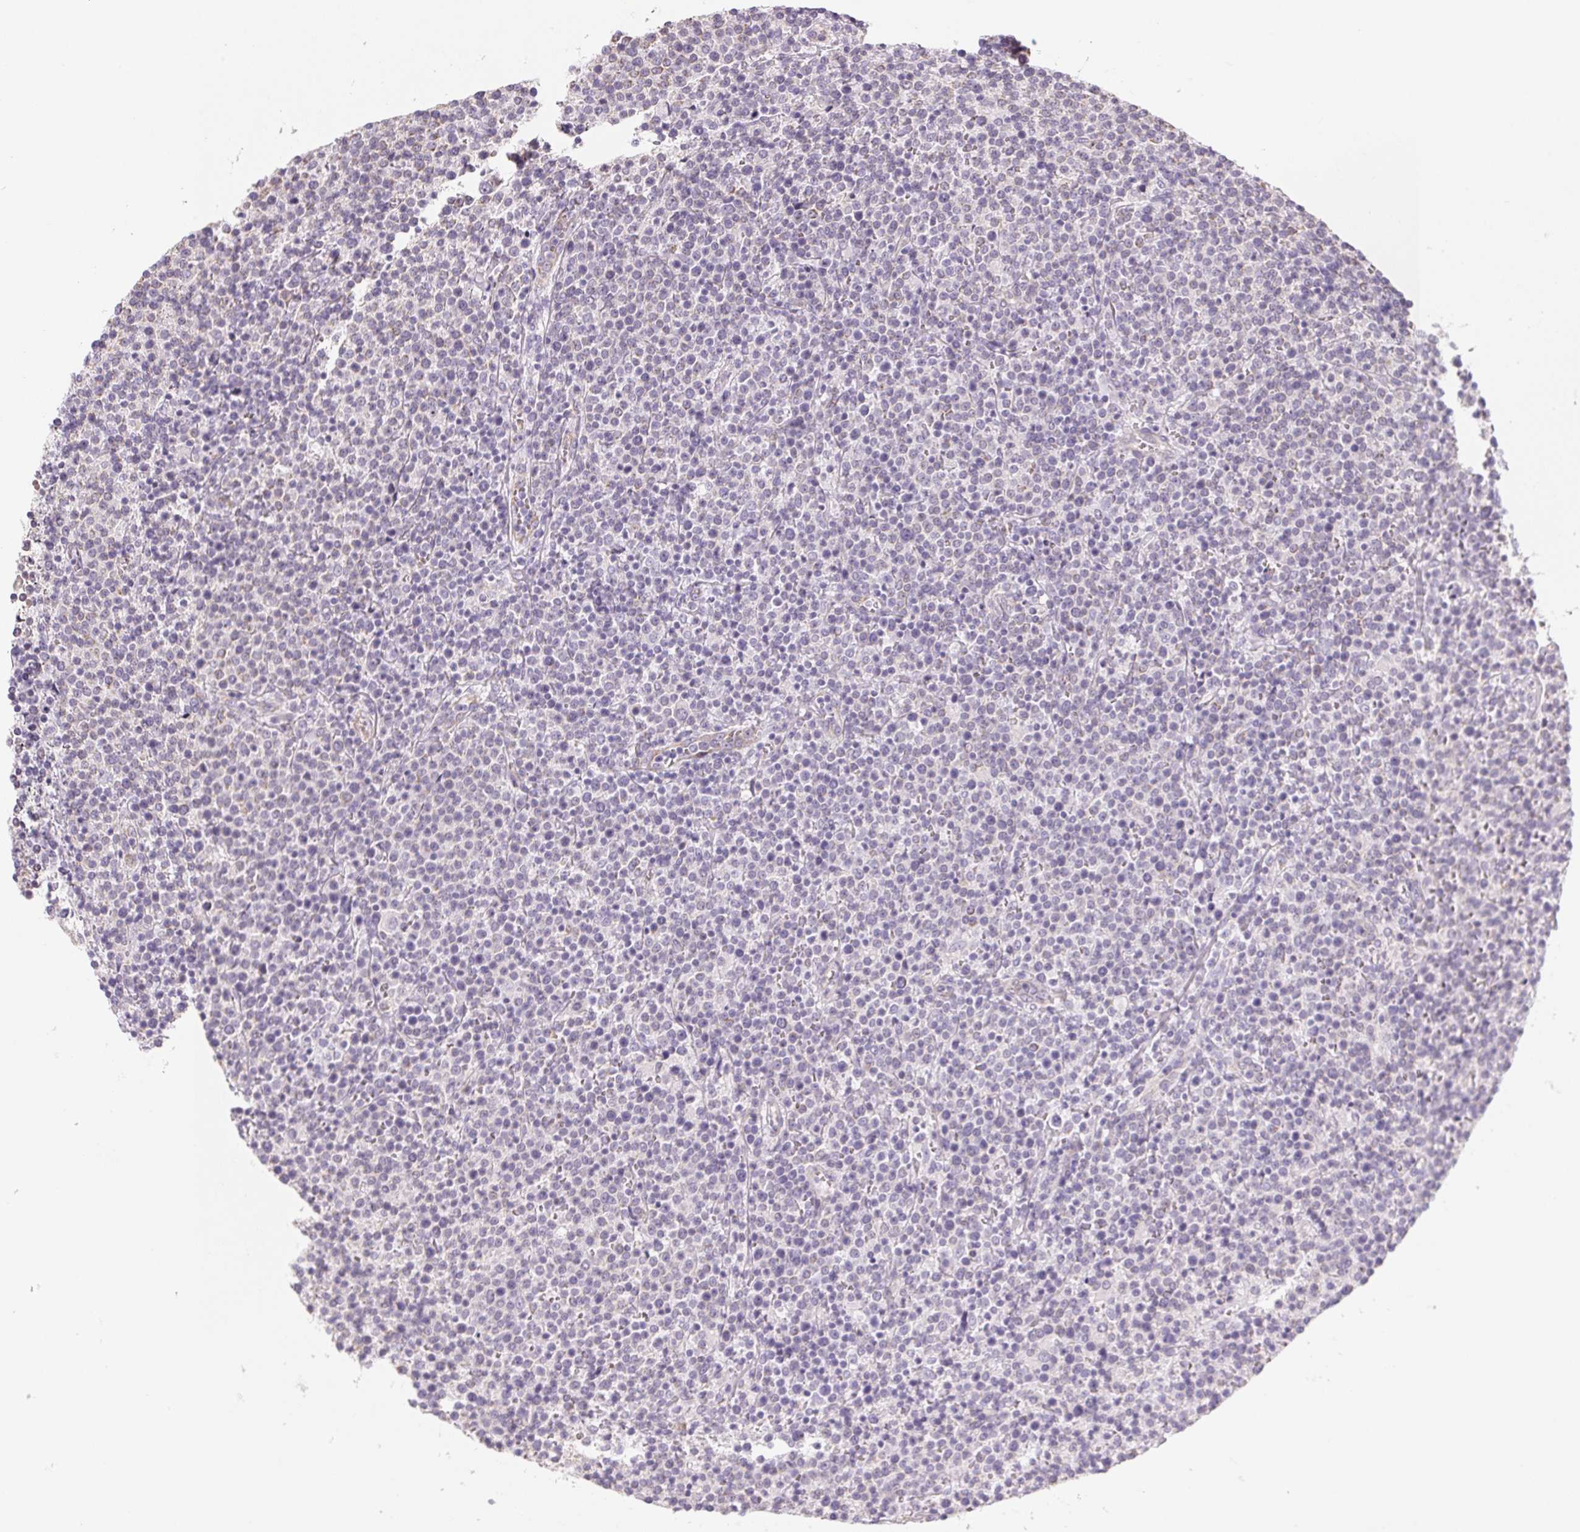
{"staining": {"intensity": "negative", "quantity": "none", "location": "none"}, "tissue": "lymphoma", "cell_type": "Tumor cells", "image_type": "cancer", "snomed": [{"axis": "morphology", "description": "Malignant lymphoma, non-Hodgkin's type, High grade"}, {"axis": "topography", "description": "Lymph node"}], "caption": "IHC of lymphoma exhibits no staining in tumor cells. Brightfield microscopy of IHC stained with DAB (3,3'-diaminobenzidine) (brown) and hematoxylin (blue), captured at high magnification.", "gene": "SMYD1", "patient": {"sex": "male", "age": 61}}